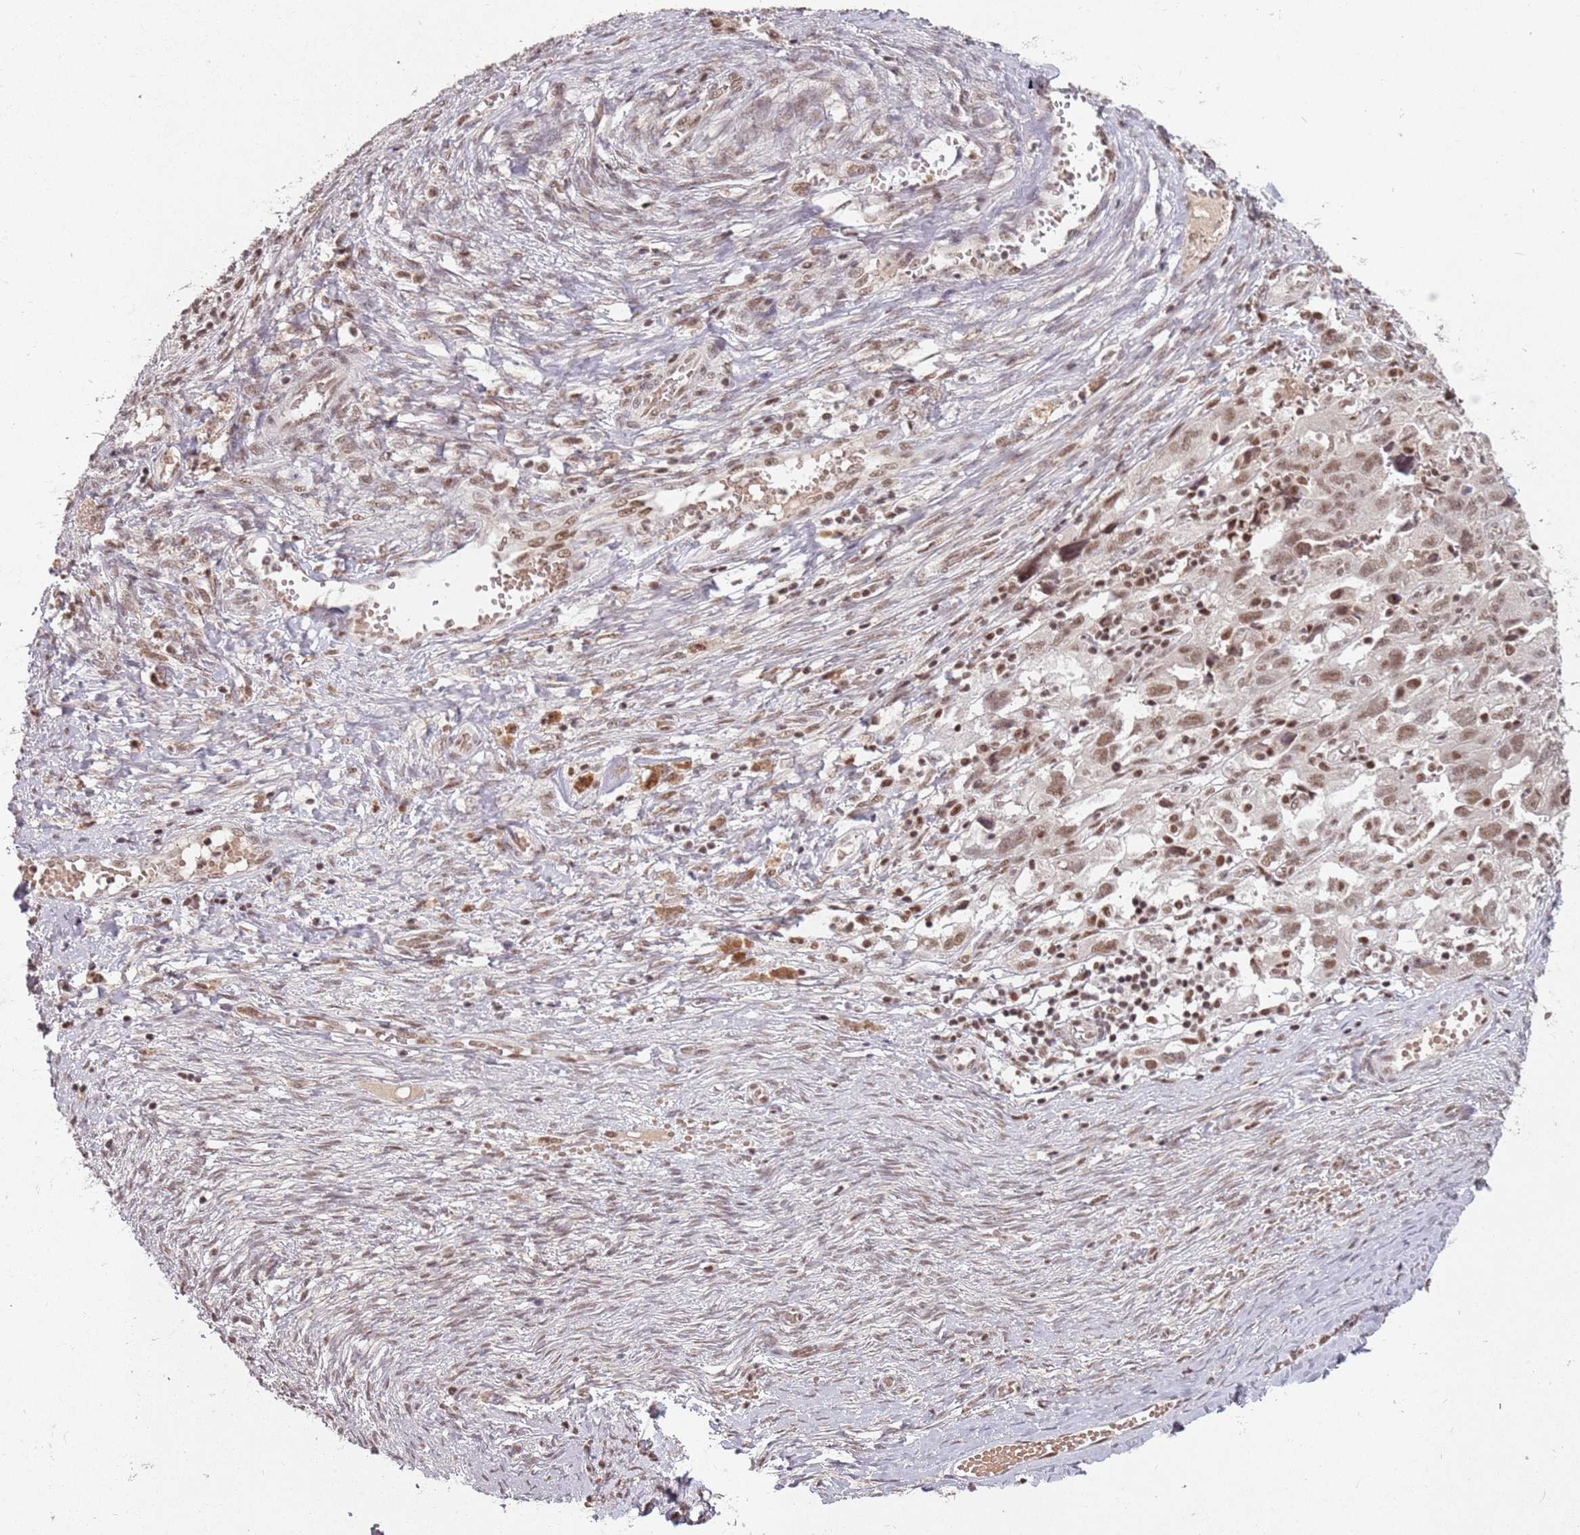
{"staining": {"intensity": "moderate", "quantity": ">75%", "location": "nuclear"}, "tissue": "ovarian cancer", "cell_type": "Tumor cells", "image_type": "cancer", "snomed": [{"axis": "morphology", "description": "Carcinoma, NOS"}, {"axis": "morphology", "description": "Cystadenocarcinoma, serous, NOS"}, {"axis": "topography", "description": "Ovary"}], "caption": "Immunohistochemical staining of ovarian carcinoma reveals medium levels of moderate nuclear protein staining in about >75% of tumor cells. (DAB (3,3'-diaminobenzidine) IHC with brightfield microscopy, high magnification).", "gene": "NCBP1", "patient": {"sex": "female", "age": 69}}